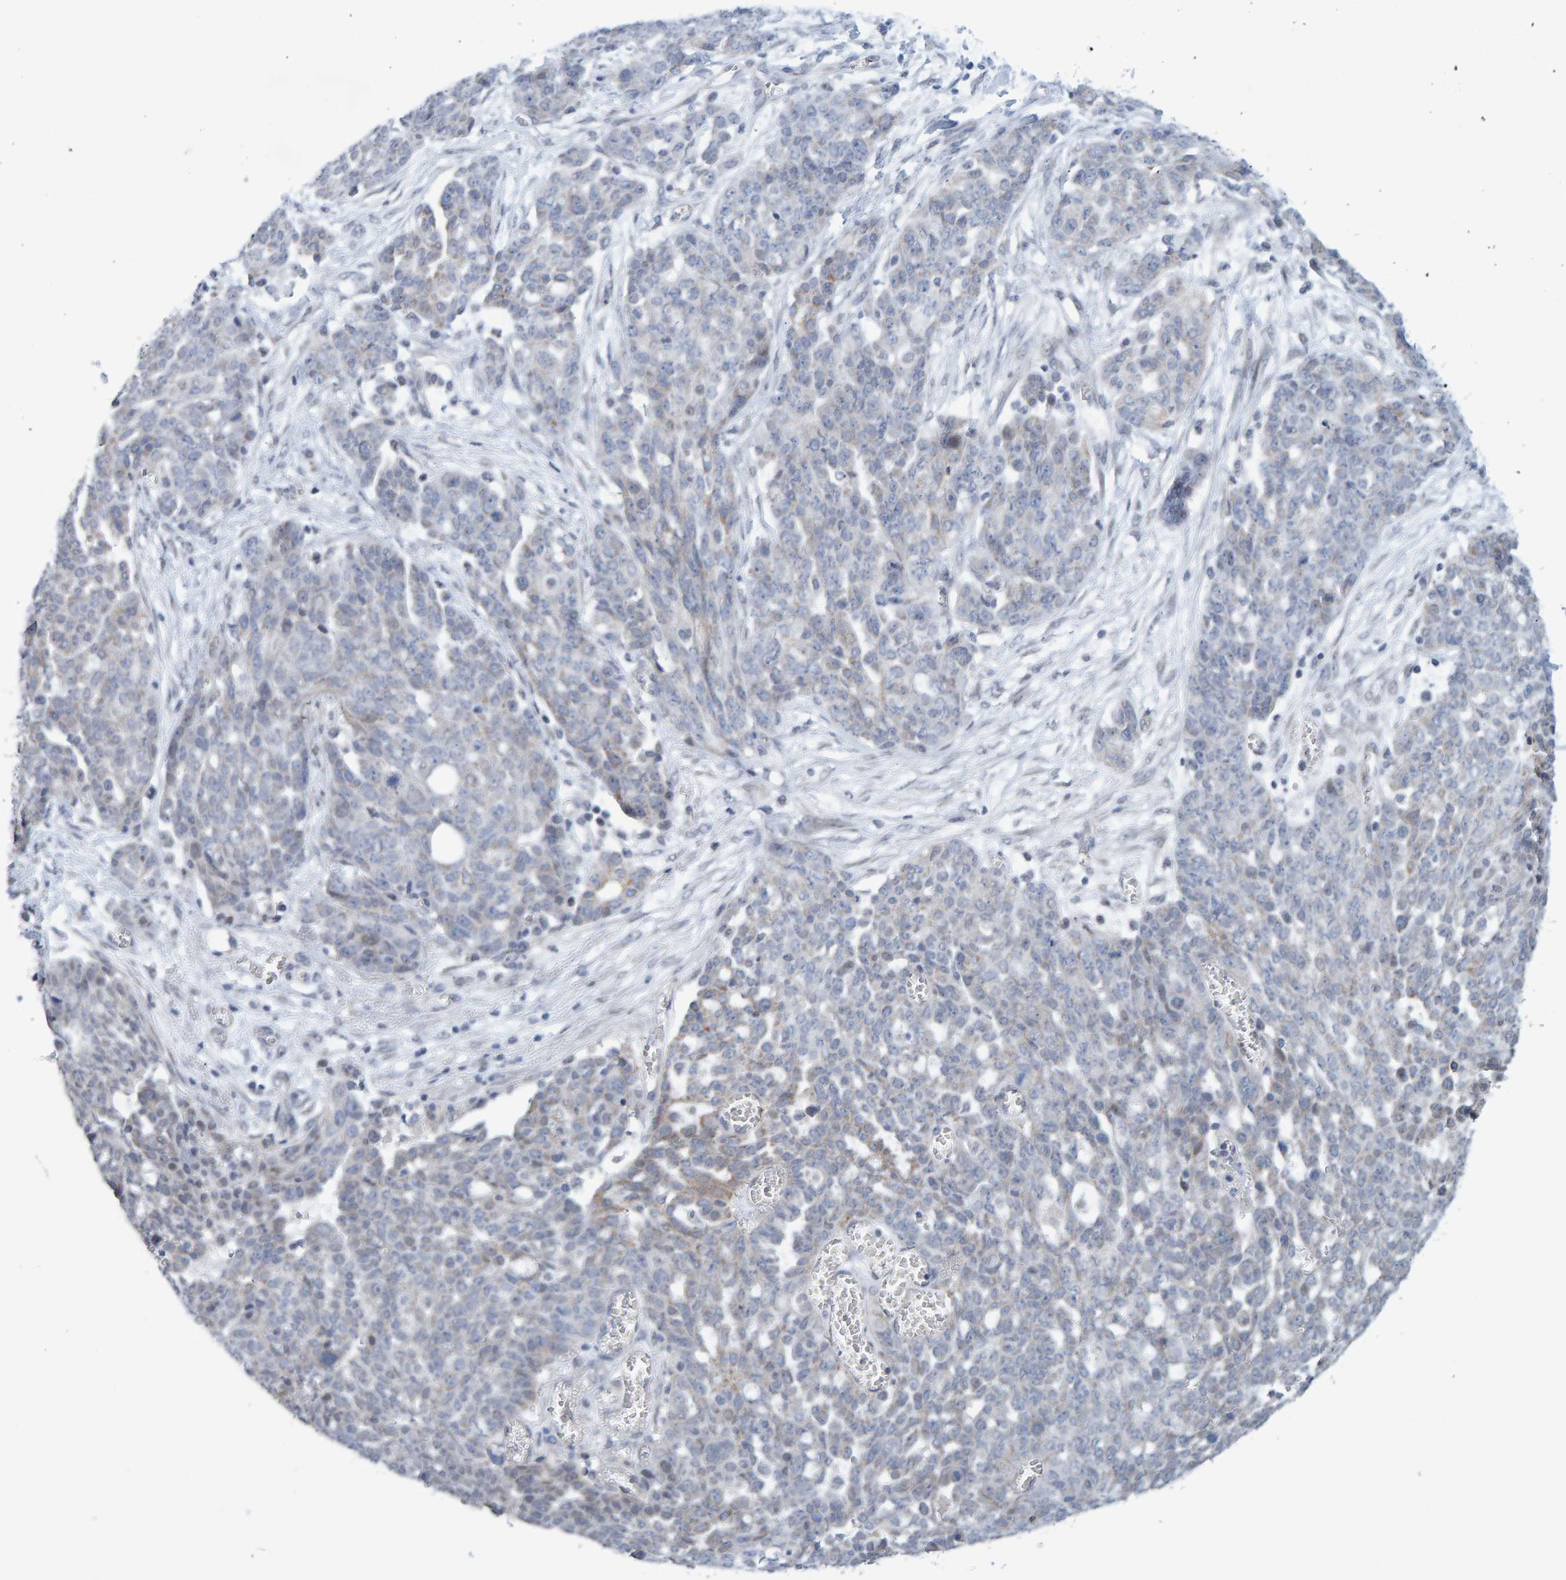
{"staining": {"intensity": "weak", "quantity": "<25%", "location": "cytoplasmic/membranous"}, "tissue": "ovarian cancer", "cell_type": "Tumor cells", "image_type": "cancer", "snomed": [{"axis": "morphology", "description": "Cystadenocarcinoma, serous, NOS"}, {"axis": "topography", "description": "Soft tissue"}, {"axis": "topography", "description": "Ovary"}], "caption": "High power microscopy photomicrograph of an immunohistochemistry micrograph of serous cystadenocarcinoma (ovarian), revealing no significant positivity in tumor cells. (DAB IHC visualized using brightfield microscopy, high magnification).", "gene": "USP43", "patient": {"sex": "female", "age": 57}}